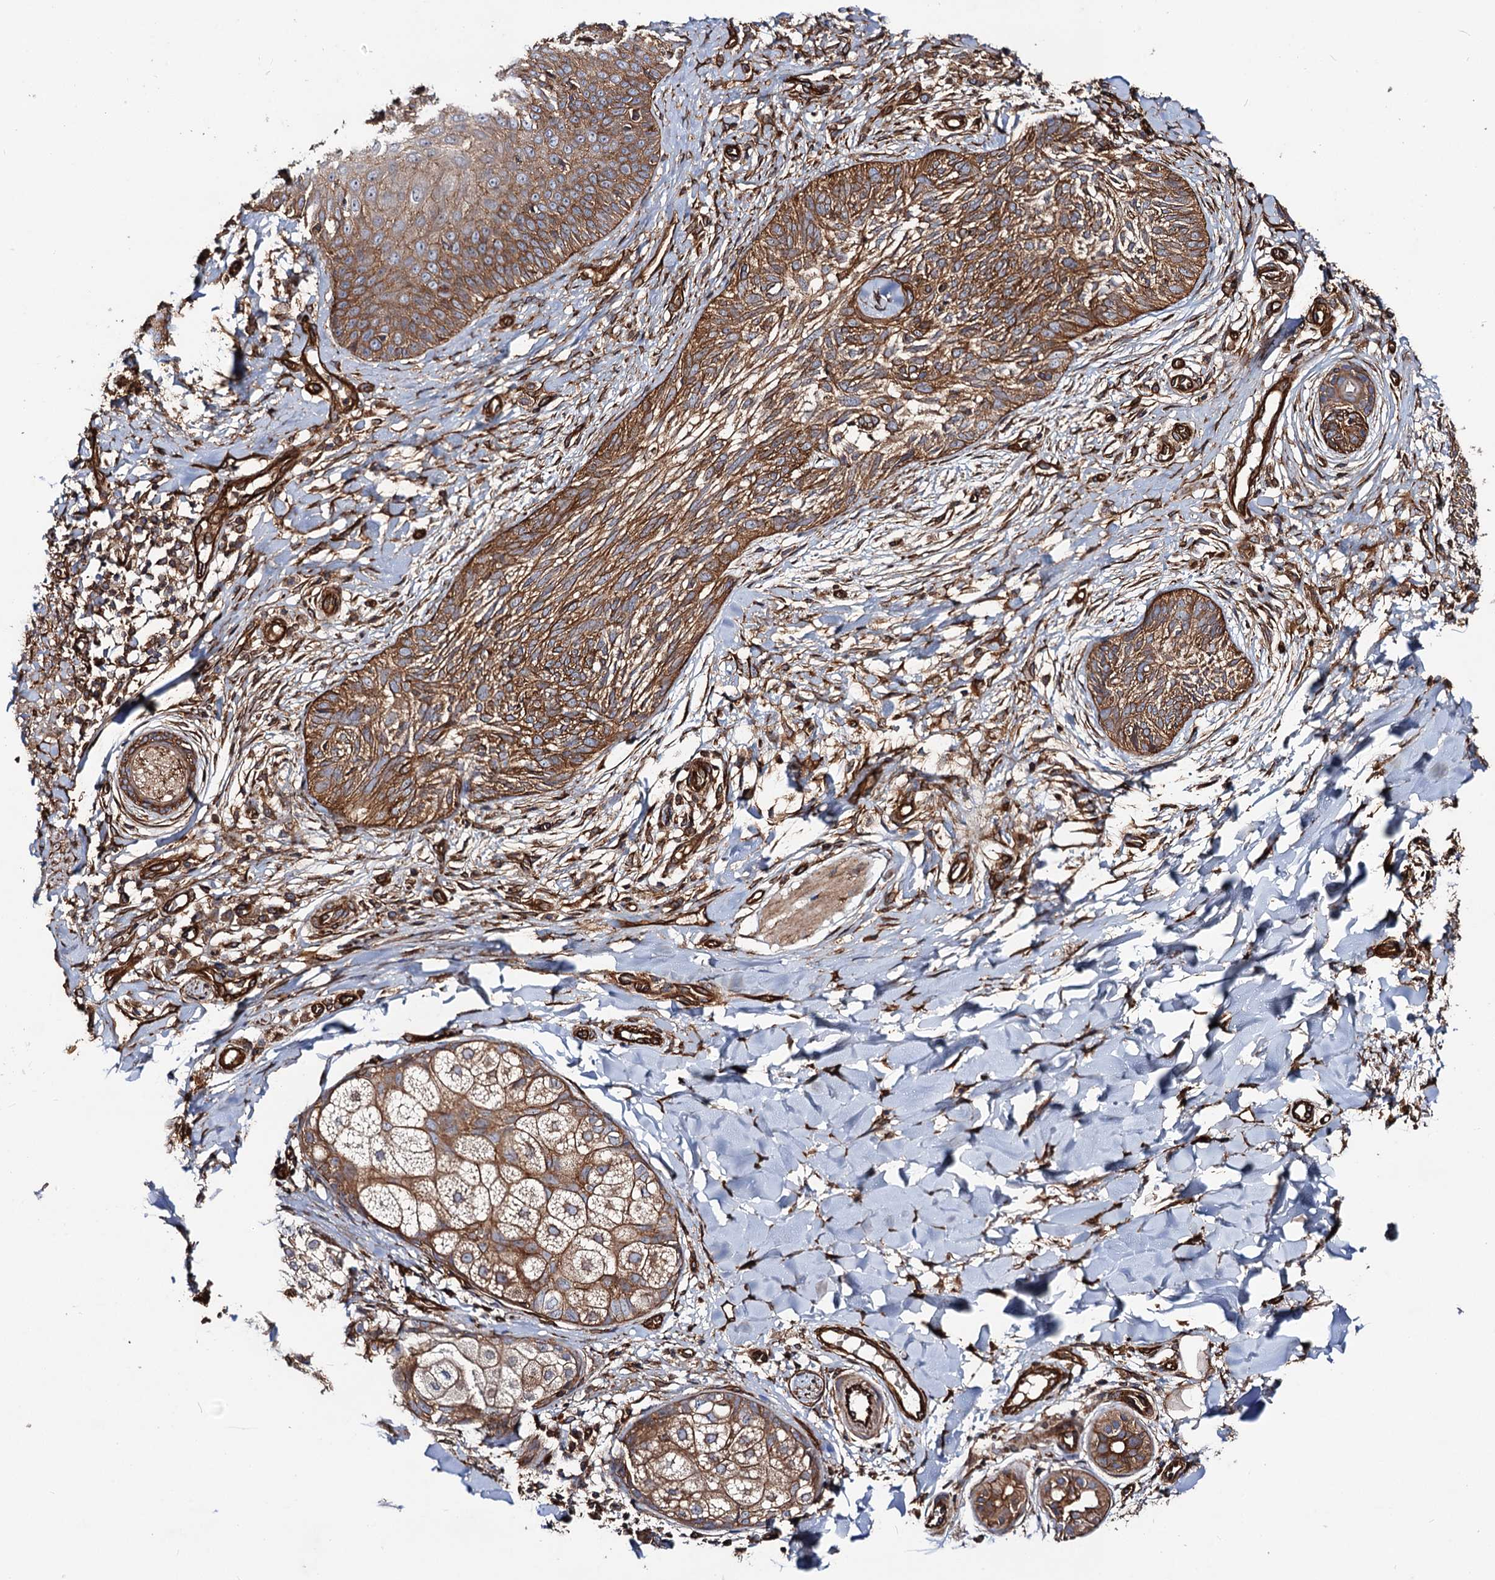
{"staining": {"intensity": "strong", "quantity": ">75%", "location": "cytoplasmic/membranous"}, "tissue": "skin cancer", "cell_type": "Tumor cells", "image_type": "cancer", "snomed": [{"axis": "morphology", "description": "Basal cell carcinoma"}, {"axis": "topography", "description": "Skin"}], "caption": "A high amount of strong cytoplasmic/membranous staining is appreciated in approximately >75% of tumor cells in skin cancer tissue.", "gene": "CIP2A", "patient": {"sex": "female", "age": 61}}